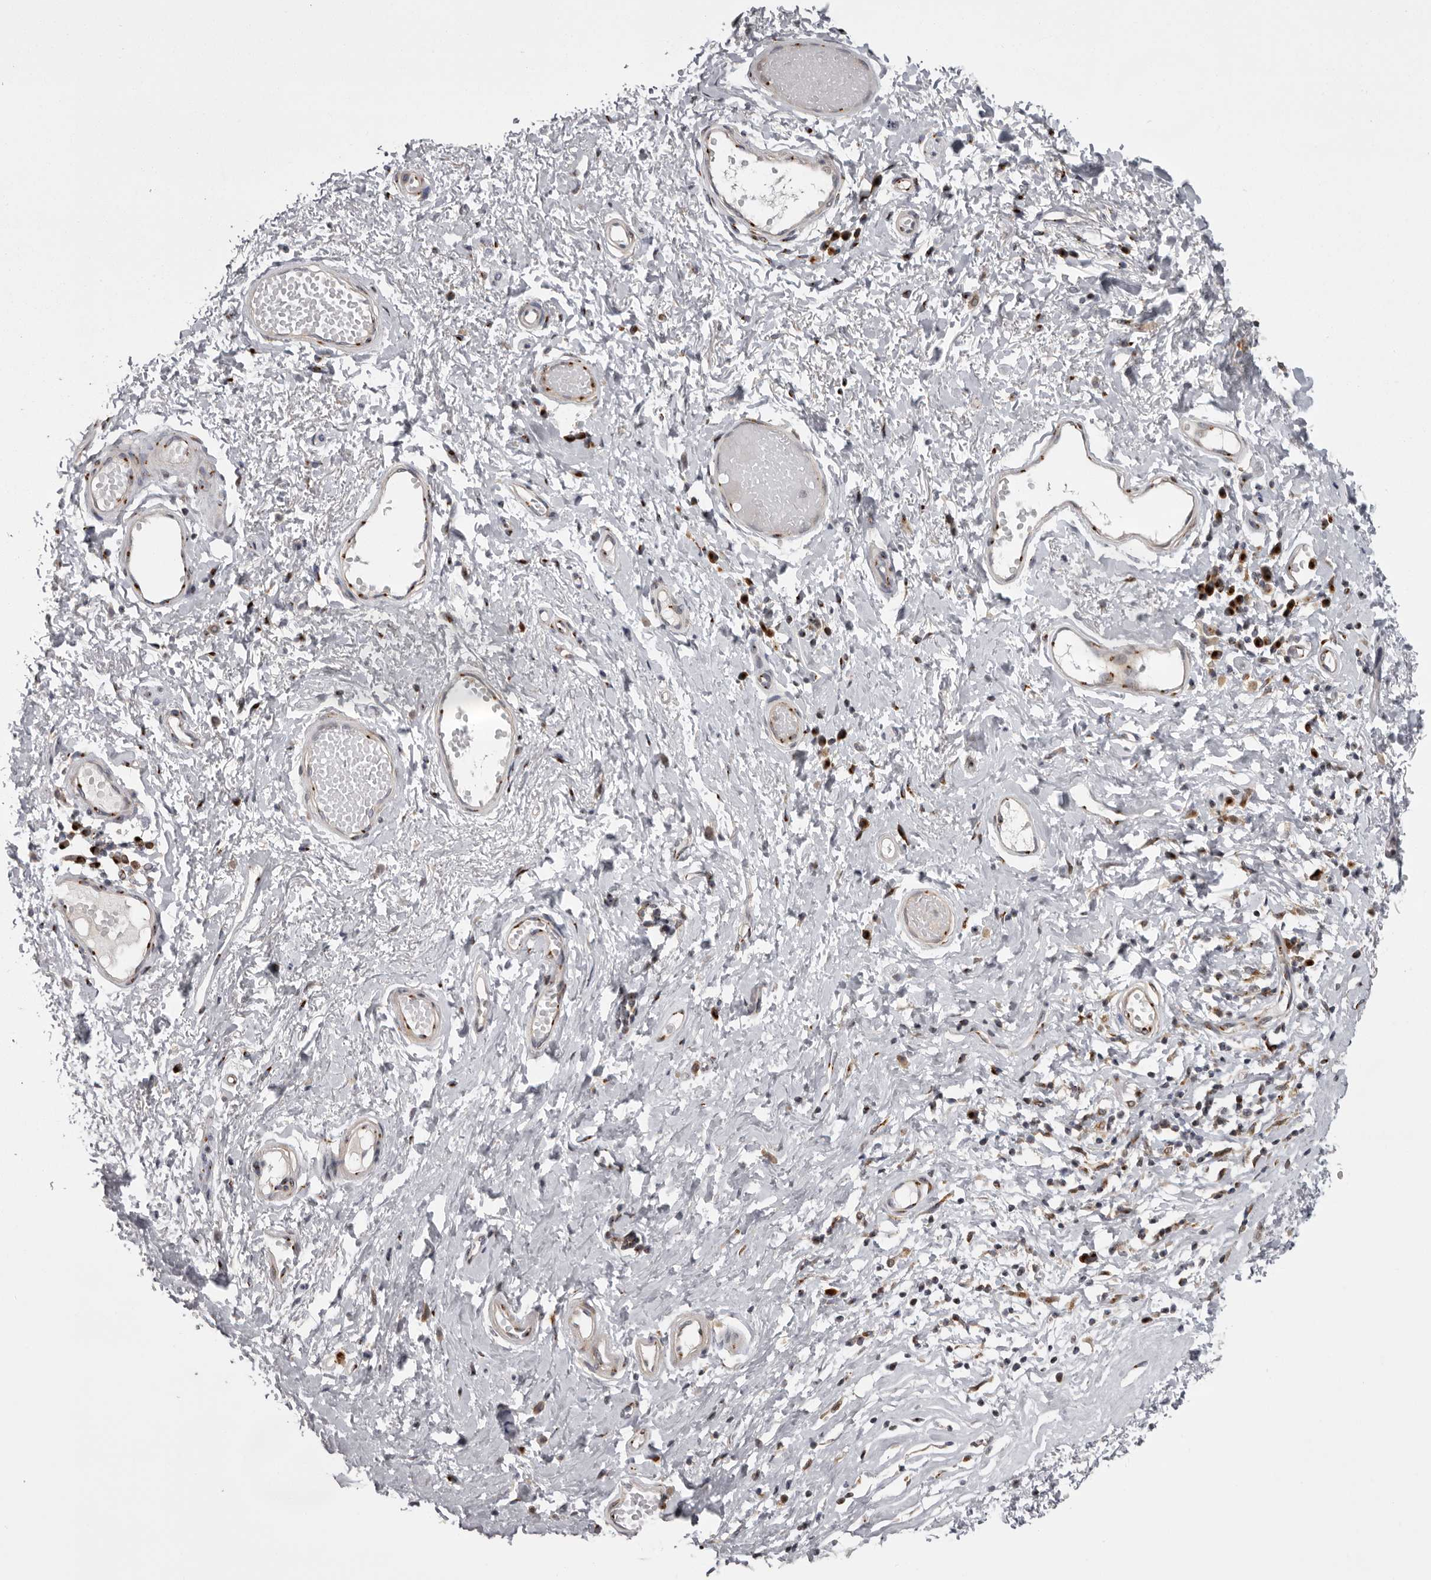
{"staining": {"intensity": "moderate", "quantity": ">75%", "location": "cytoplasmic/membranous"}, "tissue": "skin", "cell_type": "Epidermal cells", "image_type": "normal", "snomed": [{"axis": "morphology", "description": "Normal tissue, NOS"}, {"axis": "morphology", "description": "Inflammation, NOS"}, {"axis": "topography", "description": "Vulva"}], "caption": "Unremarkable skin exhibits moderate cytoplasmic/membranous positivity in approximately >75% of epidermal cells (DAB = brown stain, brightfield microscopy at high magnification)..", "gene": "WDR47", "patient": {"sex": "female", "age": 84}}